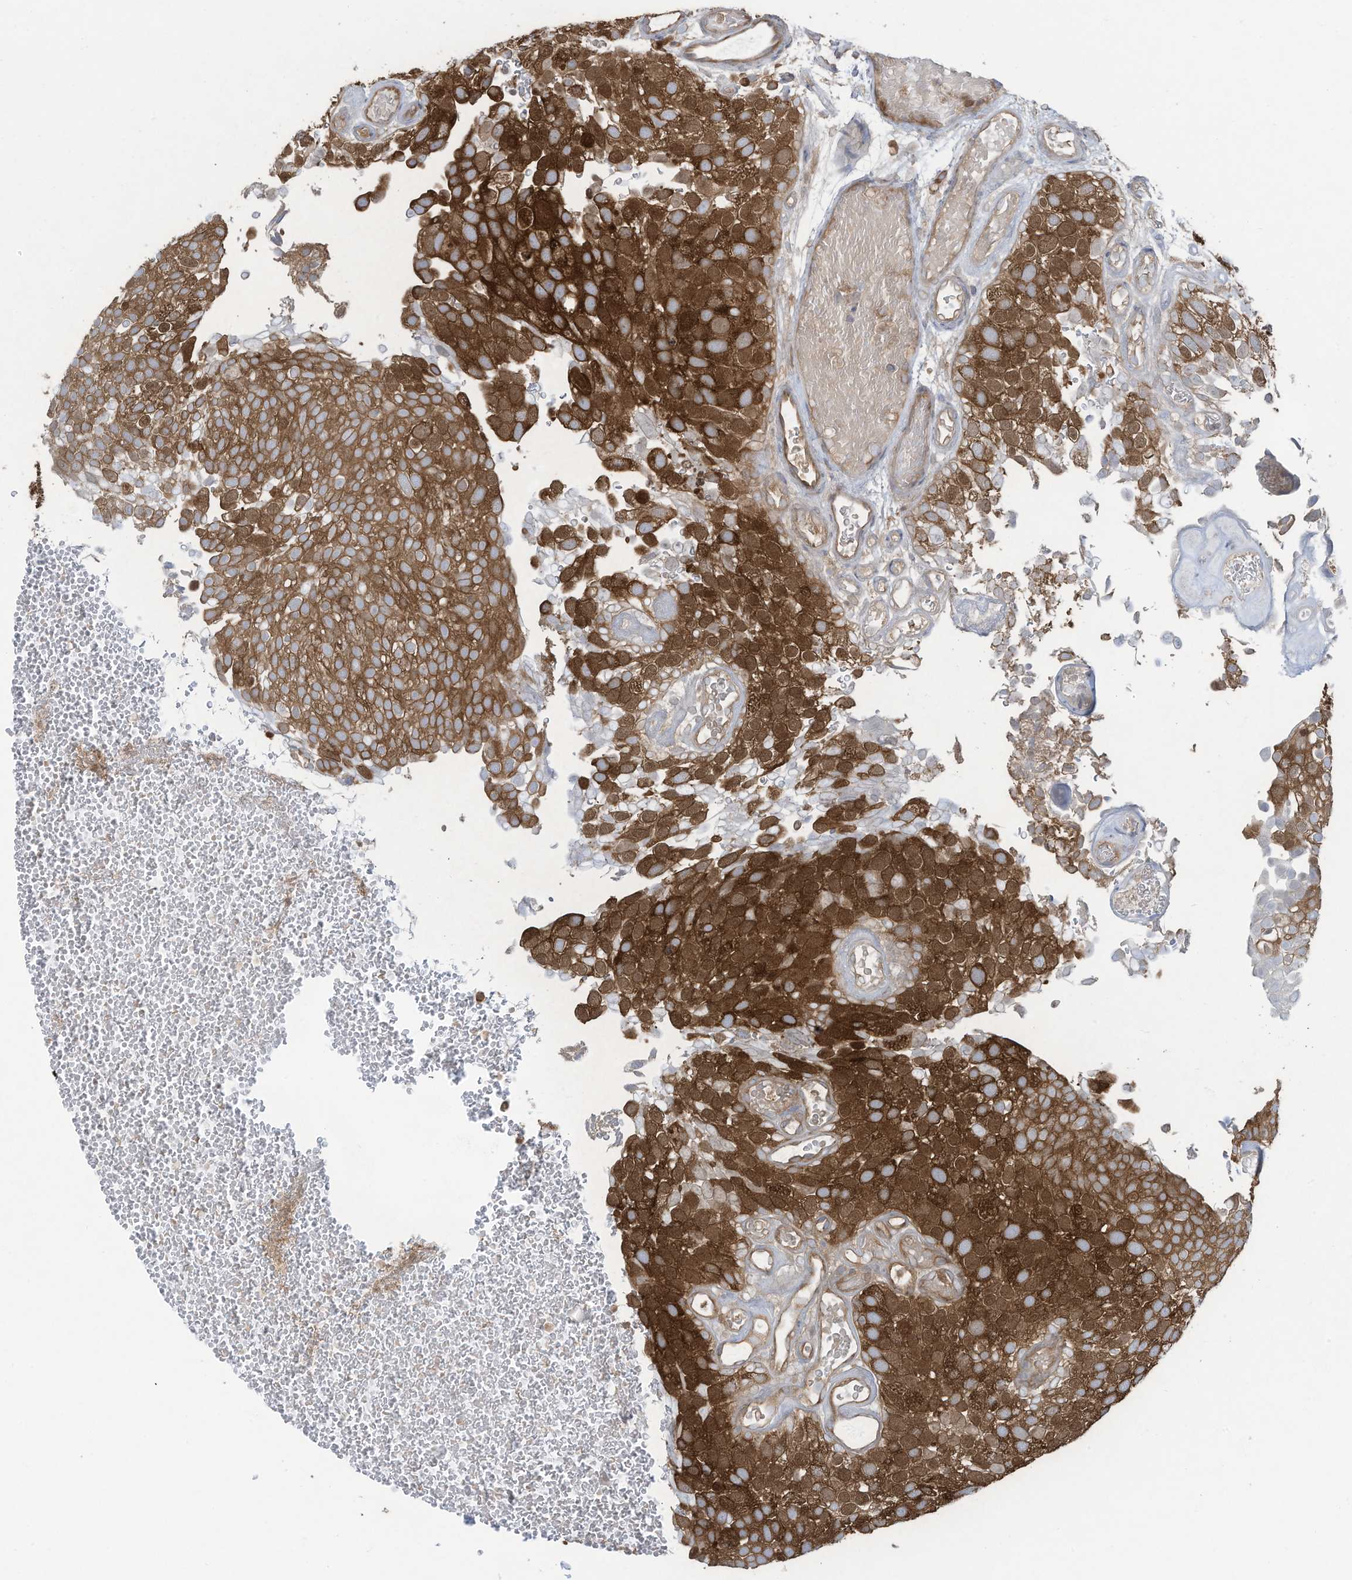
{"staining": {"intensity": "strong", "quantity": "25%-75%", "location": "cytoplasmic/membranous,nuclear"}, "tissue": "urothelial cancer", "cell_type": "Tumor cells", "image_type": "cancer", "snomed": [{"axis": "morphology", "description": "Urothelial carcinoma, Low grade"}, {"axis": "topography", "description": "Urinary bladder"}], "caption": "Protein expression by IHC demonstrates strong cytoplasmic/membranous and nuclear positivity in approximately 25%-75% of tumor cells in low-grade urothelial carcinoma.", "gene": "OLA1", "patient": {"sex": "male", "age": 78}}